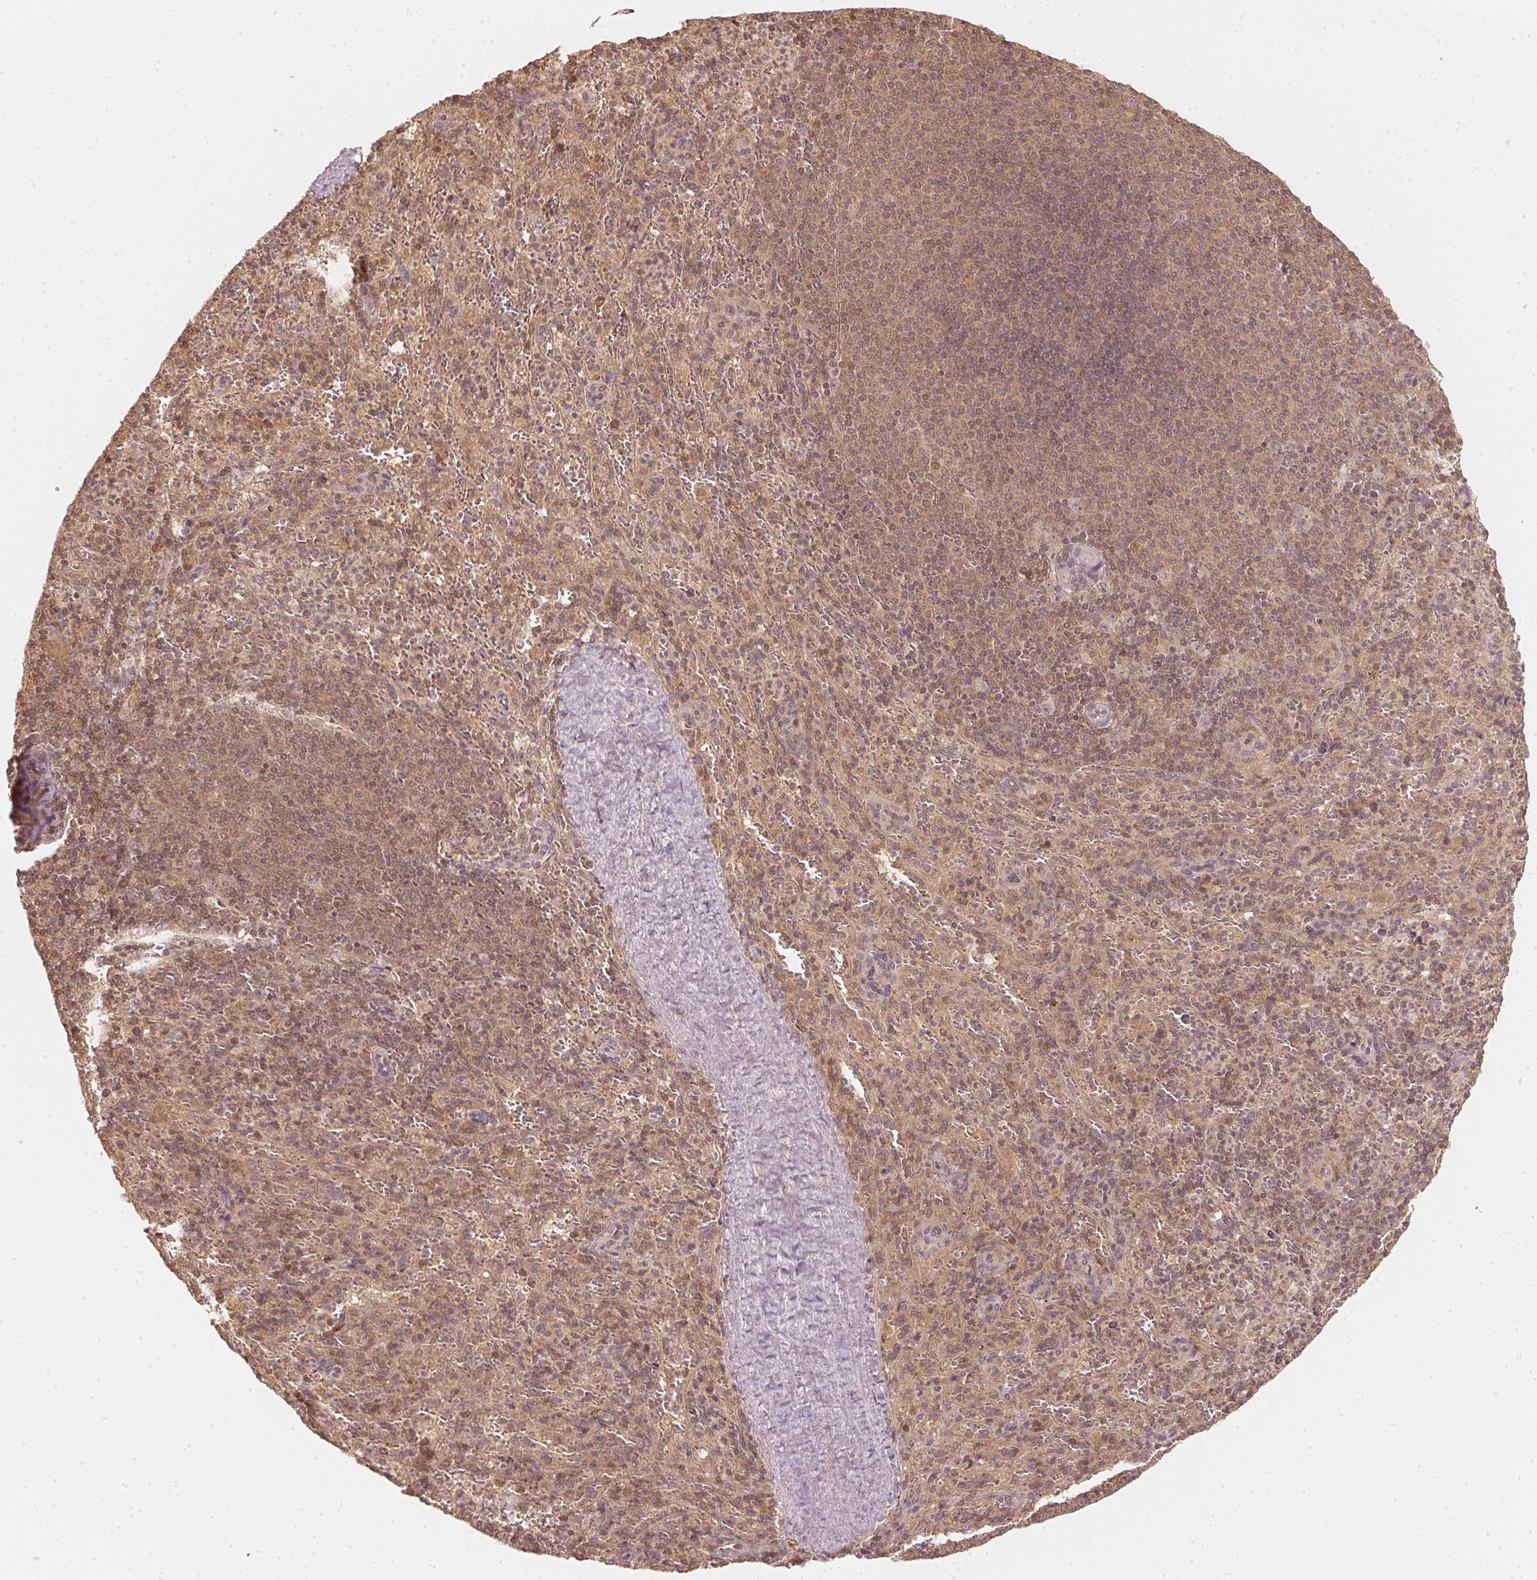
{"staining": {"intensity": "weak", "quantity": "25%-75%", "location": "cytoplasmic/membranous,nuclear"}, "tissue": "spleen", "cell_type": "Cells in red pulp", "image_type": "normal", "snomed": [{"axis": "morphology", "description": "Normal tissue, NOS"}, {"axis": "topography", "description": "Spleen"}], "caption": "The micrograph displays staining of benign spleen, revealing weak cytoplasmic/membranous,nuclear protein staining (brown color) within cells in red pulp. (DAB = brown stain, brightfield microscopy at high magnification).", "gene": "UBE2L3", "patient": {"sex": "male", "age": 57}}